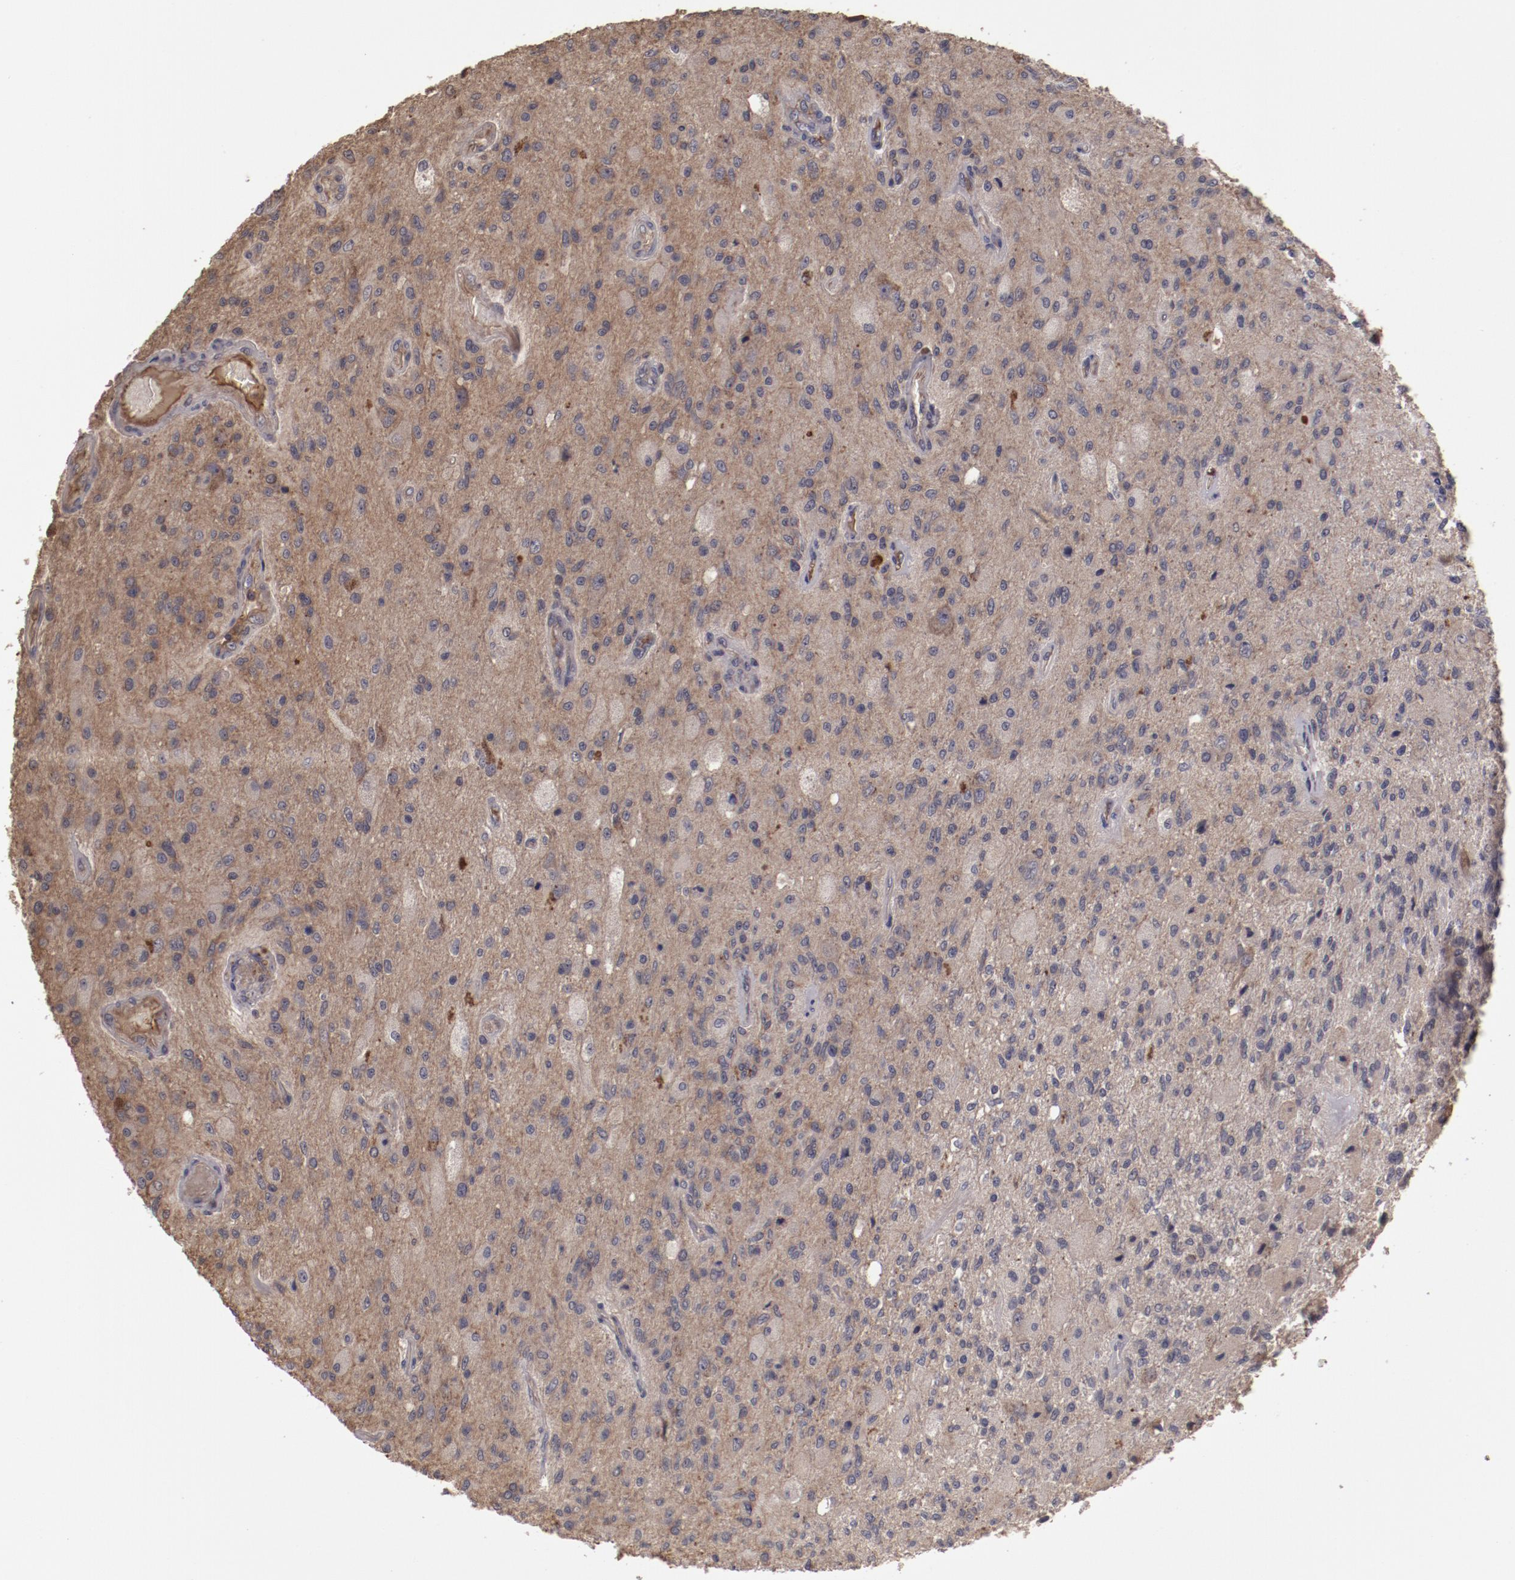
{"staining": {"intensity": "moderate", "quantity": "25%-75%", "location": "cytoplasmic/membranous"}, "tissue": "glioma", "cell_type": "Tumor cells", "image_type": "cancer", "snomed": [{"axis": "morphology", "description": "Normal tissue, NOS"}, {"axis": "morphology", "description": "Glioma, malignant, High grade"}, {"axis": "topography", "description": "Cerebral cortex"}], "caption": "The histopathology image shows immunohistochemical staining of glioma. There is moderate cytoplasmic/membranous positivity is seen in about 25%-75% of tumor cells.", "gene": "CP", "patient": {"sex": "male", "age": 77}}